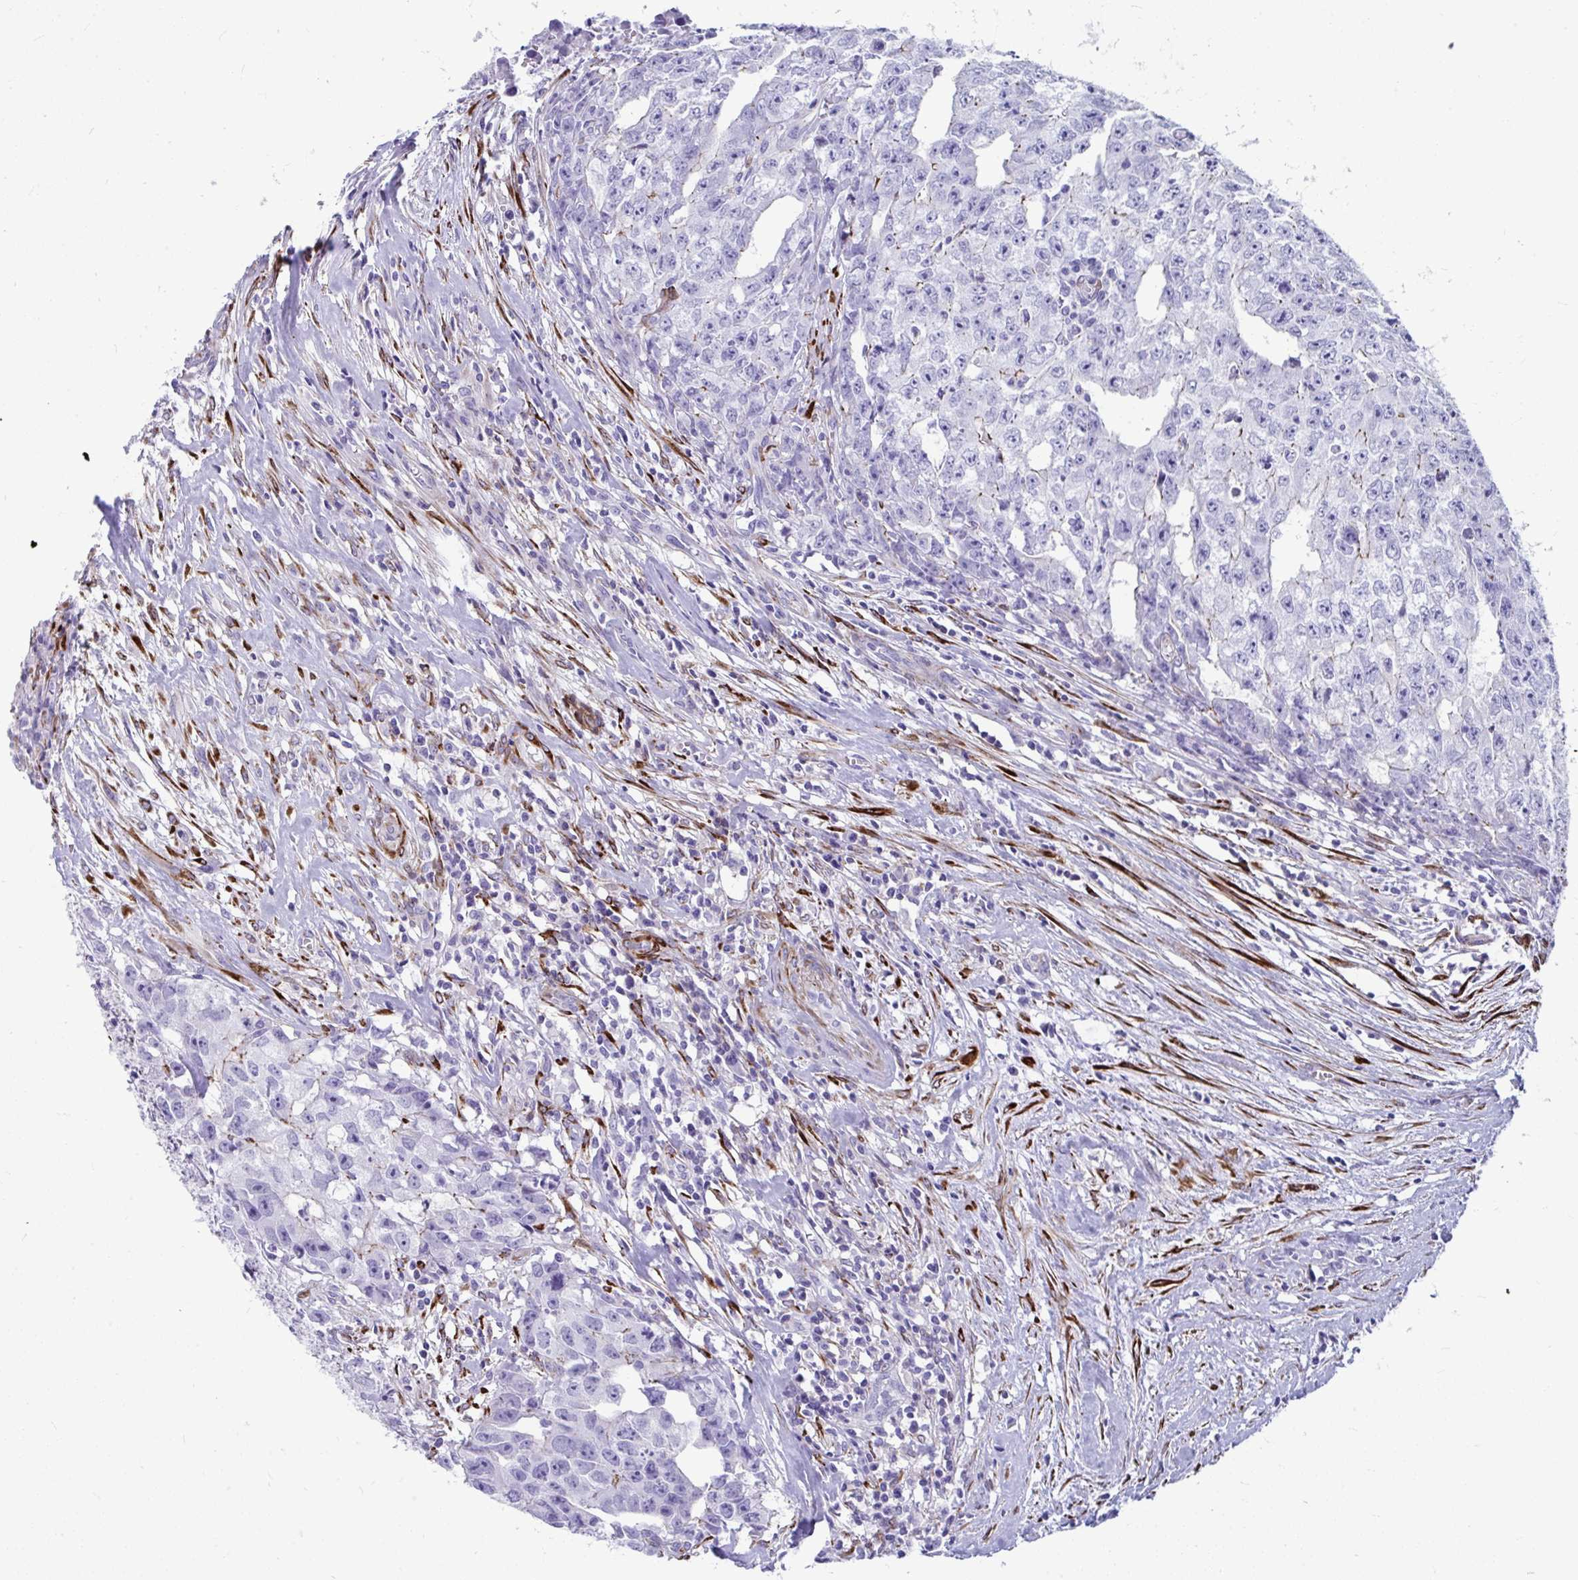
{"staining": {"intensity": "negative", "quantity": "none", "location": "none"}, "tissue": "testis cancer", "cell_type": "Tumor cells", "image_type": "cancer", "snomed": [{"axis": "morphology", "description": "Carcinoma, Embryonal, NOS"}, {"axis": "morphology", "description": "Teratoma, malignant, NOS"}, {"axis": "topography", "description": "Testis"}], "caption": "The image demonstrates no staining of tumor cells in testis cancer (embryonal carcinoma).", "gene": "GRXCR2", "patient": {"sex": "male", "age": 24}}